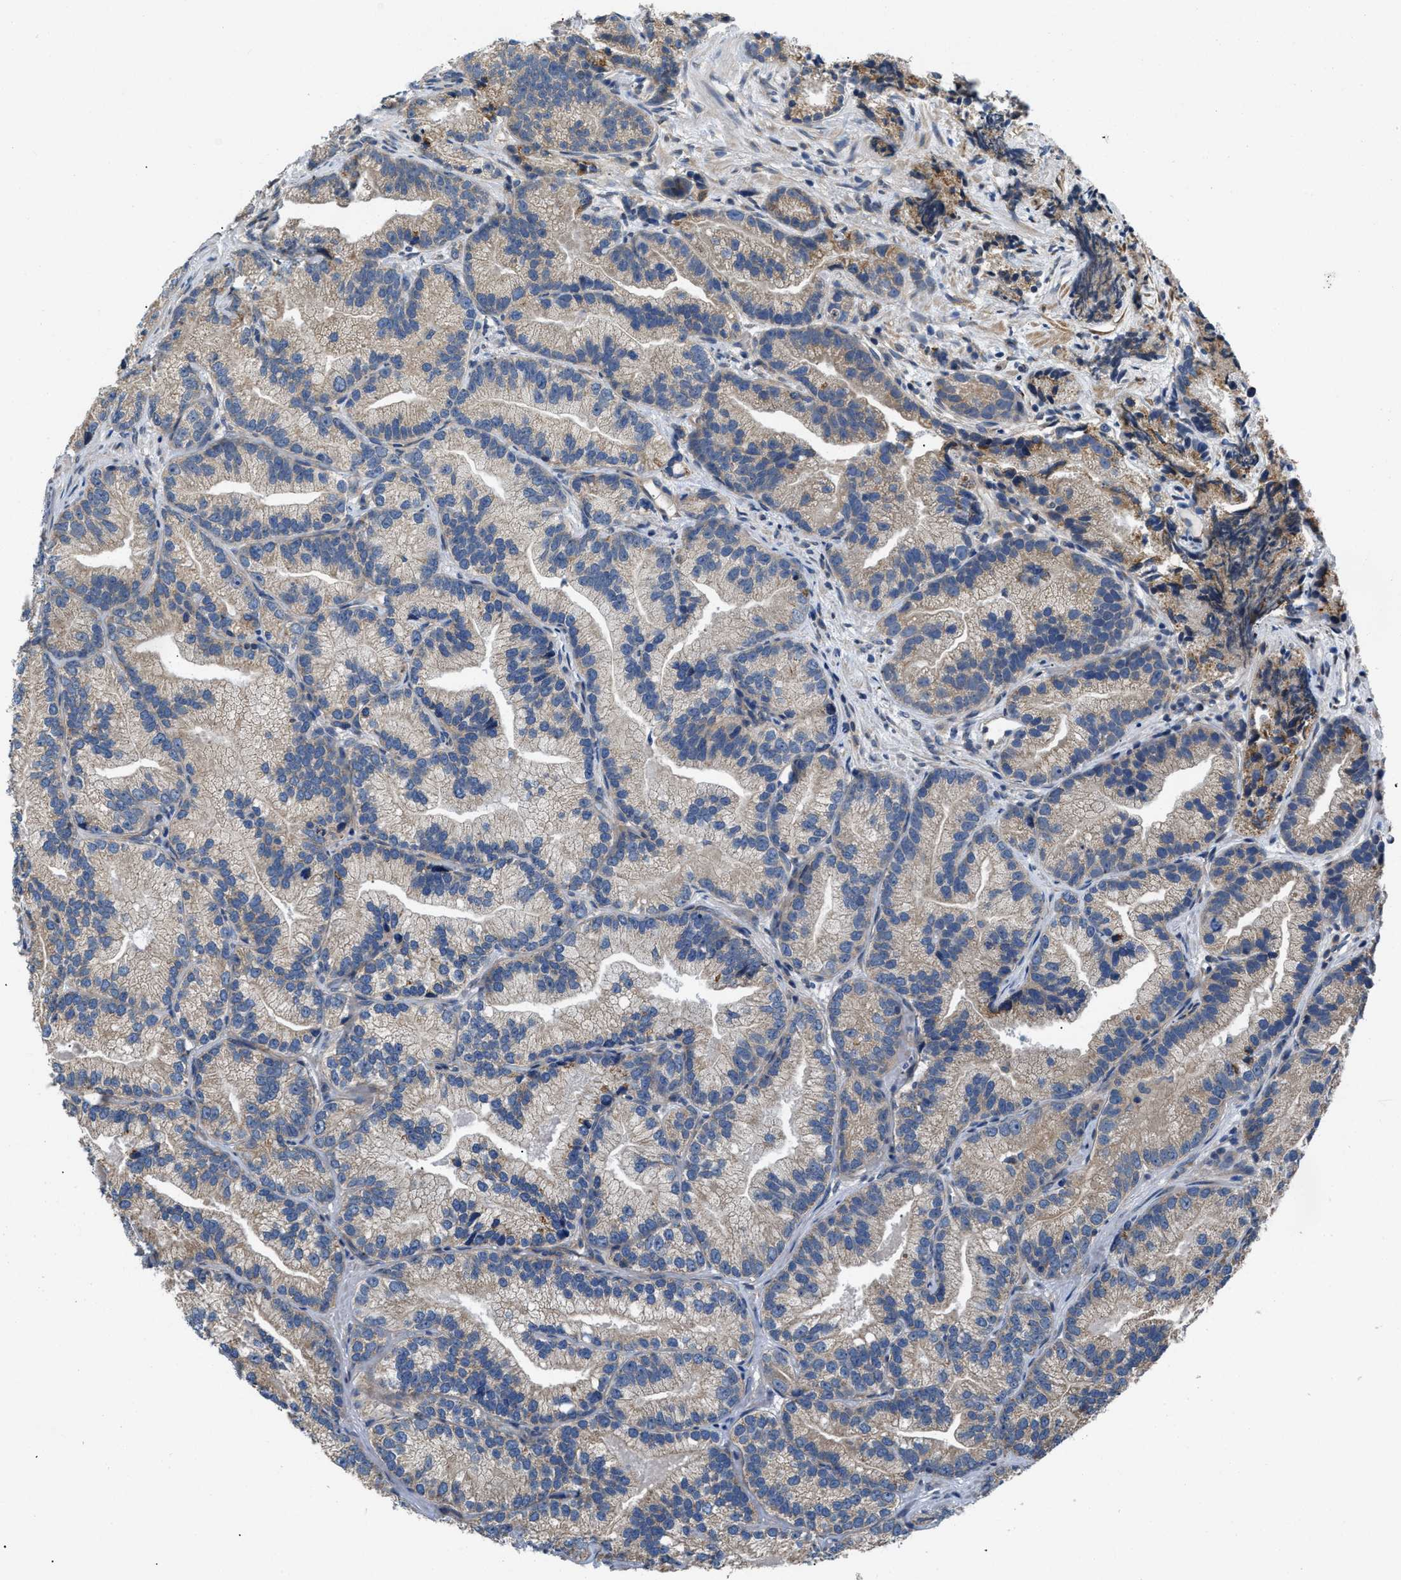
{"staining": {"intensity": "moderate", "quantity": "25%-75%", "location": "cytoplasmic/membranous"}, "tissue": "prostate cancer", "cell_type": "Tumor cells", "image_type": "cancer", "snomed": [{"axis": "morphology", "description": "Adenocarcinoma, Low grade"}, {"axis": "topography", "description": "Prostate"}], "caption": "Protein staining of prostate adenocarcinoma (low-grade) tissue shows moderate cytoplasmic/membranous staining in about 25%-75% of tumor cells.", "gene": "CEP128", "patient": {"sex": "male", "age": 89}}